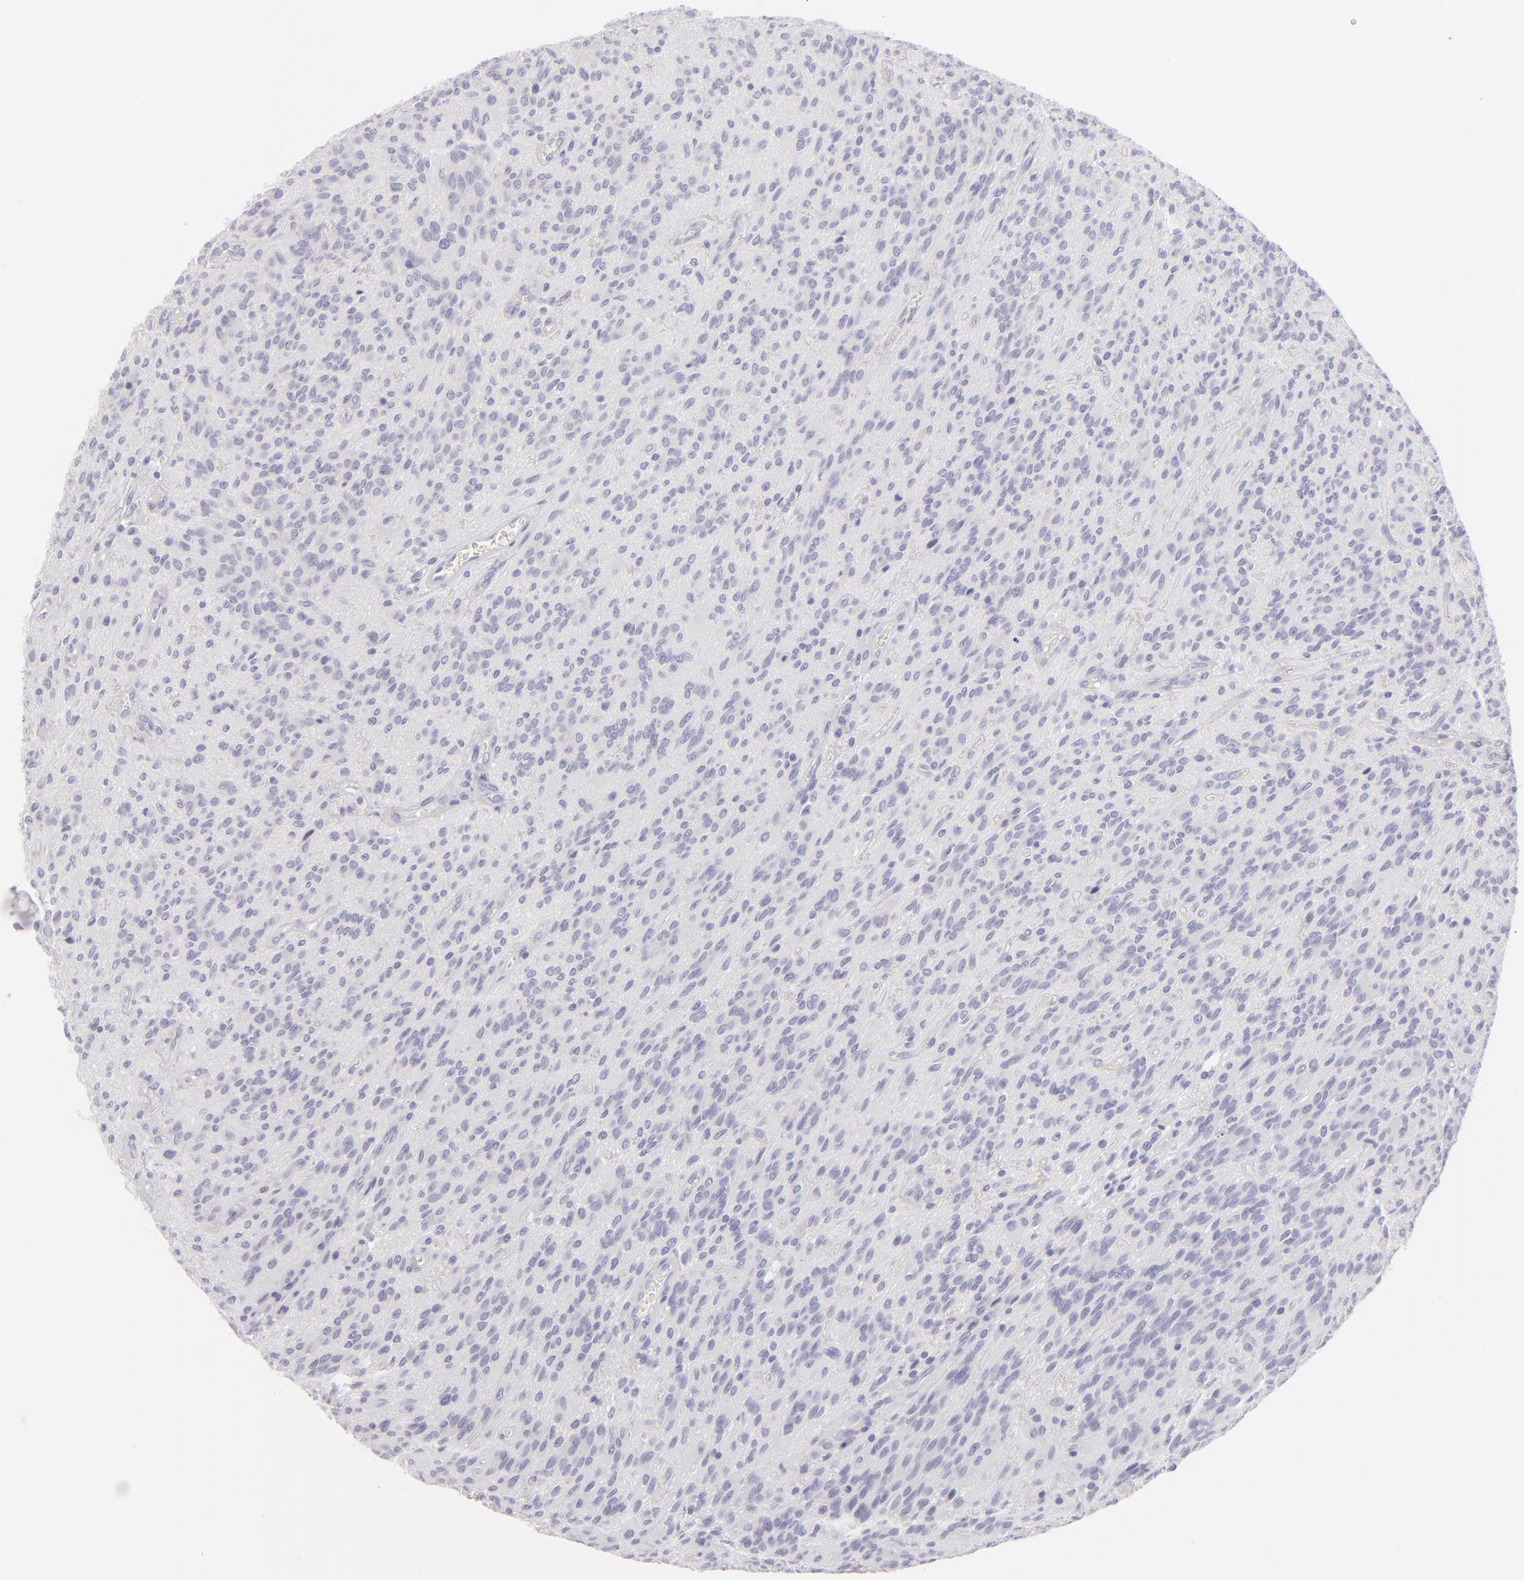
{"staining": {"intensity": "negative", "quantity": "none", "location": "none"}, "tissue": "glioma", "cell_type": "Tumor cells", "image_type": "cancer", "snomed": [{"axis": "morphology", "description": "Glioma, malignant, Low grade"}, {"axis": "topography", "description": "Brain"}], "caption": "Immunohistochemistry (IHC) image of low-grade glioma (malignant) stained for a protein (brown), which demonstrates no positivity in tumor cells.", "gene": "CLDN4", "patient": {"sex": "female", "age": 15}}